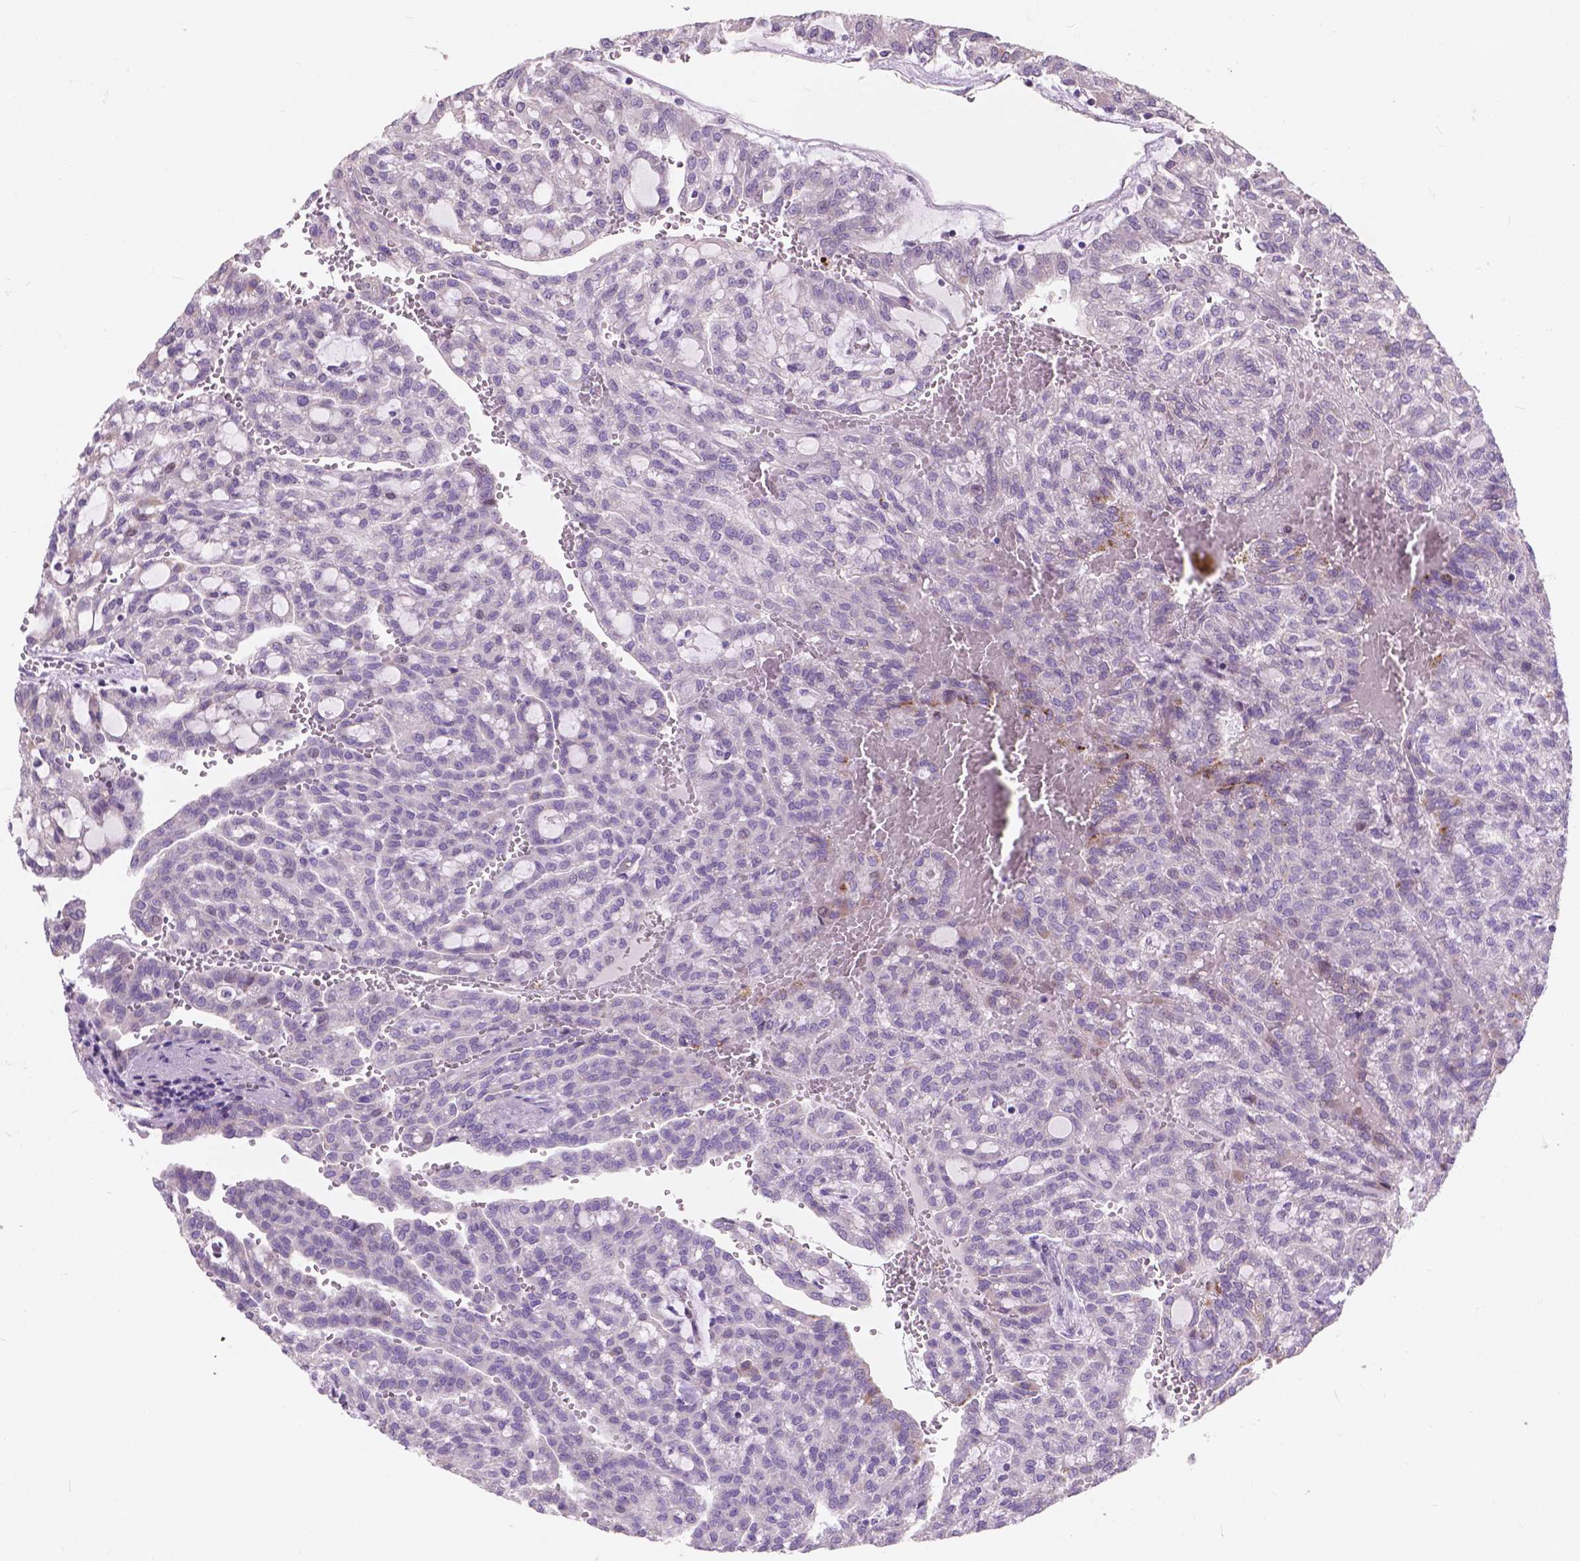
{"staining": {"intensity": "negative", "quantity": "none", "location": "none"}, "tissue": "renal cancer", "cell_type": "Tumor cells", "image_type": "cancer", "snomed": [{"axis": "morphology", "description": "Adenocarcinoma, NOS"}, {"axis": "topography", "description": "Kidney"}], "caption": "Tumor cells show no significant protein staining in renal cancer (adenocarcinoma).", "gene": "MYH14", "patient": {"sex": "male", "age": 63}}